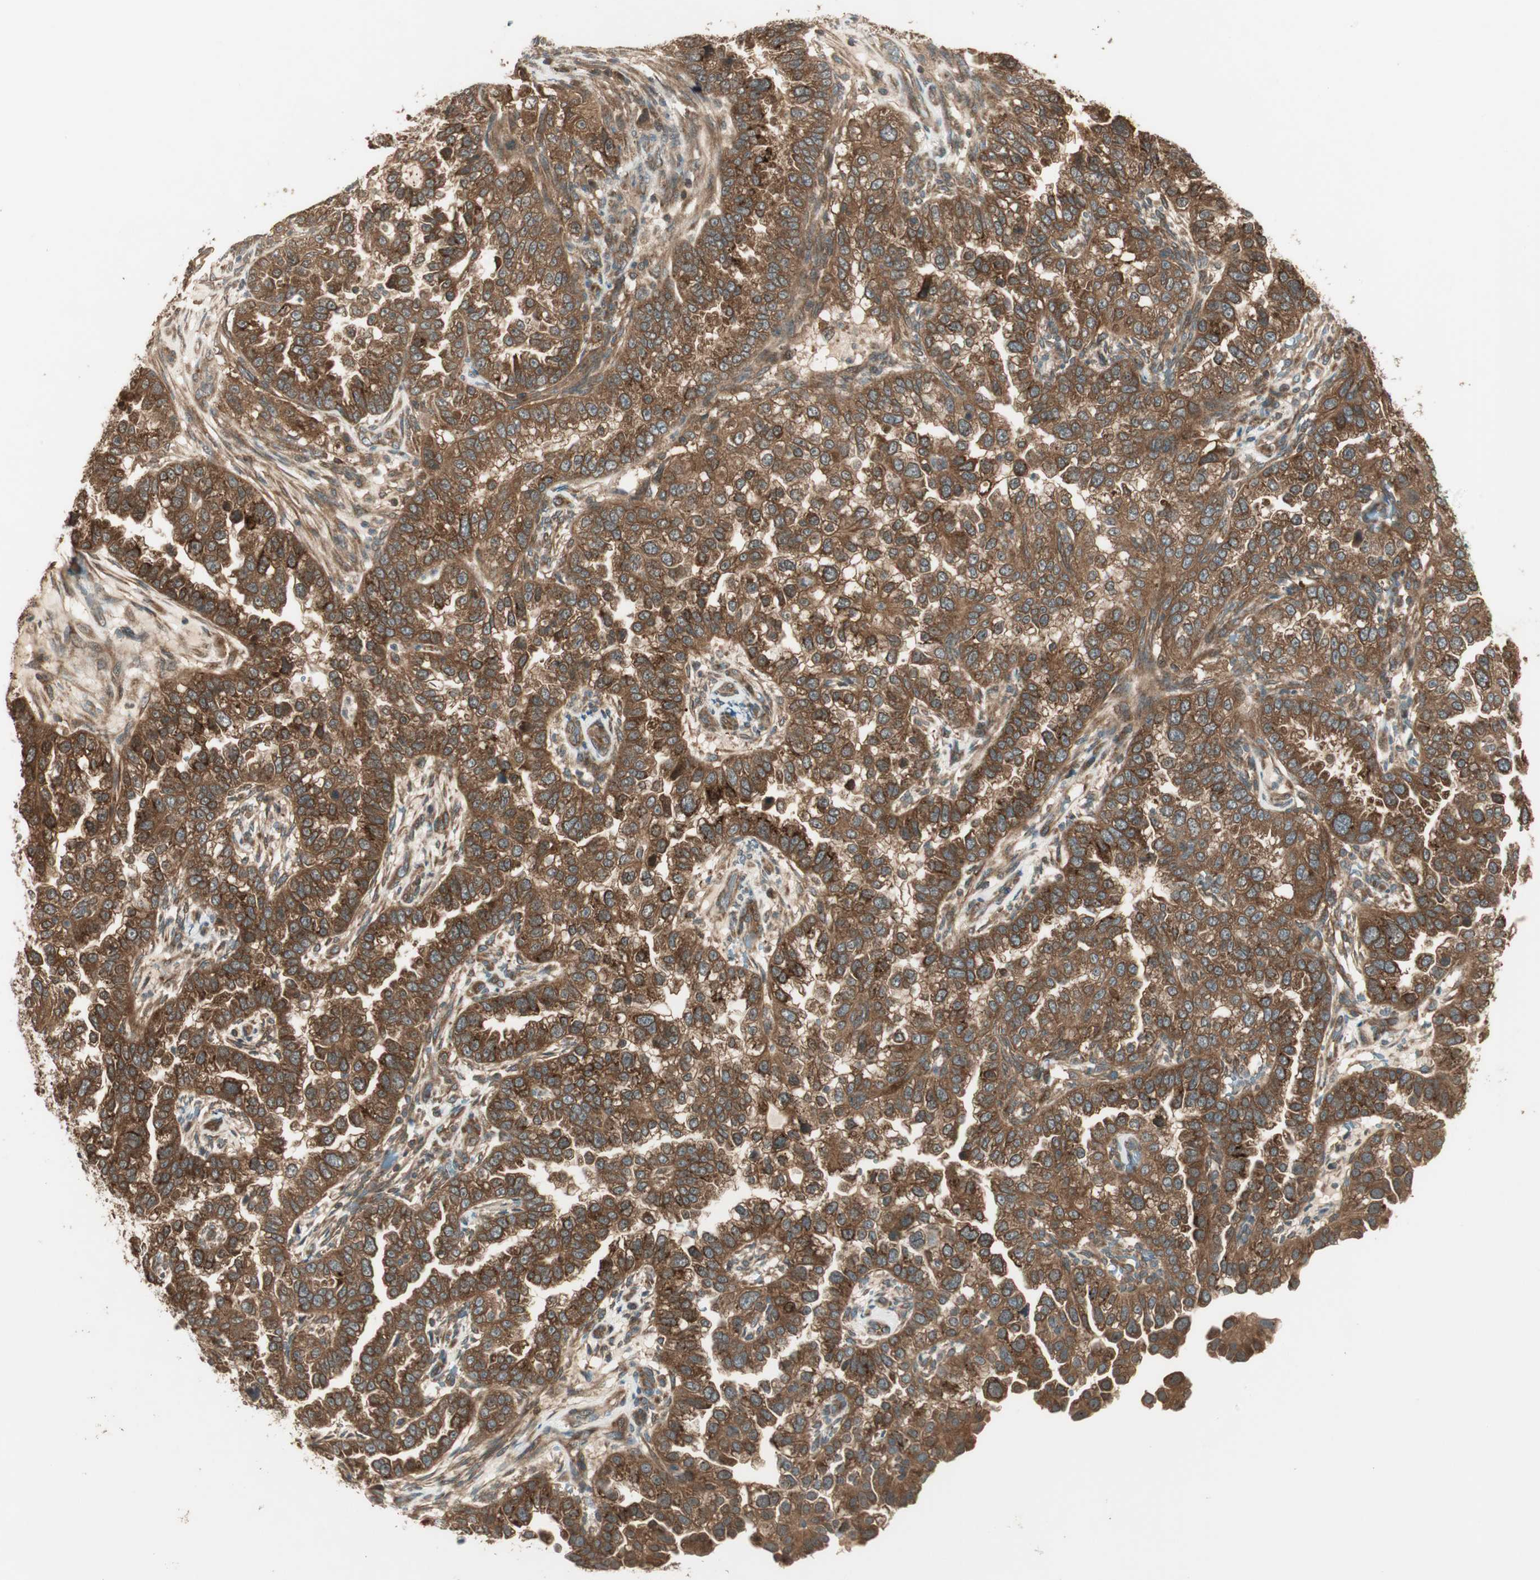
{"staining": {"intensity": "strong", "quantity": ">75%", "location": "cytoplasmic/membranous"}, "tissue": "endometrial cancer", "cell_type": "Tumor cells", "image_type": "cancer", "snomed": [{"axis": "morphology", "description": "Adenocarcinoma, NOS"}, {"axis": "topography", "description": "Endometrium"}], "caption": "Immunohistochemical staining of adenocarcinoma (endometrial) reveals high levels of strong cytoplasmic/membranous positivity in about >75% of tumor cells.", "gene": "CNOT4", "patient": {"sex": "female", "age": 85}}